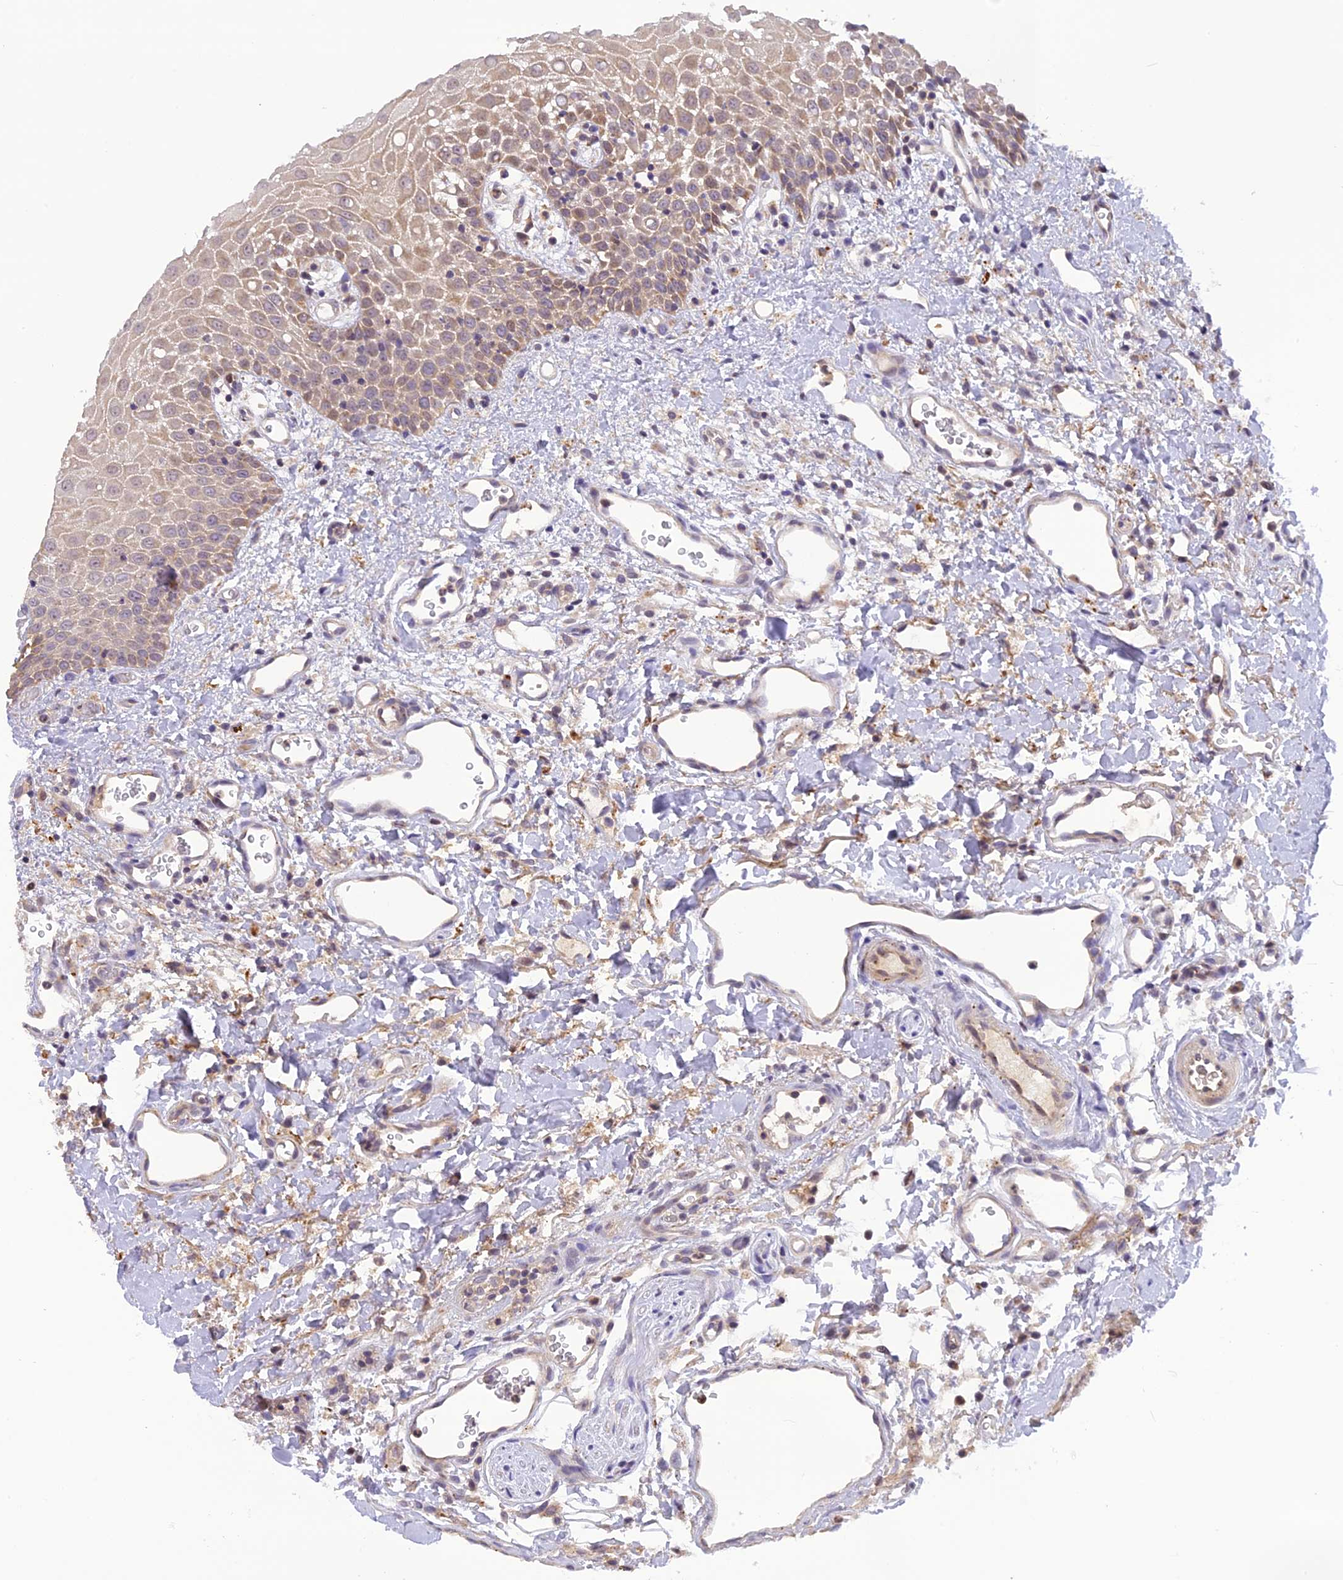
{"staining": {"intensity": "moderate", "quantity": "25%-75%", "location": "cytoplasmic/membranous"}, "tissue": "oral mucosa", "cell_type": "Squamous epithelial cells", "image_type": "normal", "snomed": [{"axis": "morphology", "description": "Normal tissue, NOS"}, {"axis": "topography", "description": "Oral tissue"}], "caption": "Moderate cytoplasmic/membranous positivity is present in approximately 25%-75% of squamous epithelial cells in normal oral mucosa.", "gene": "FNIP2", "patient": {"sex": "female", "age": 70}}